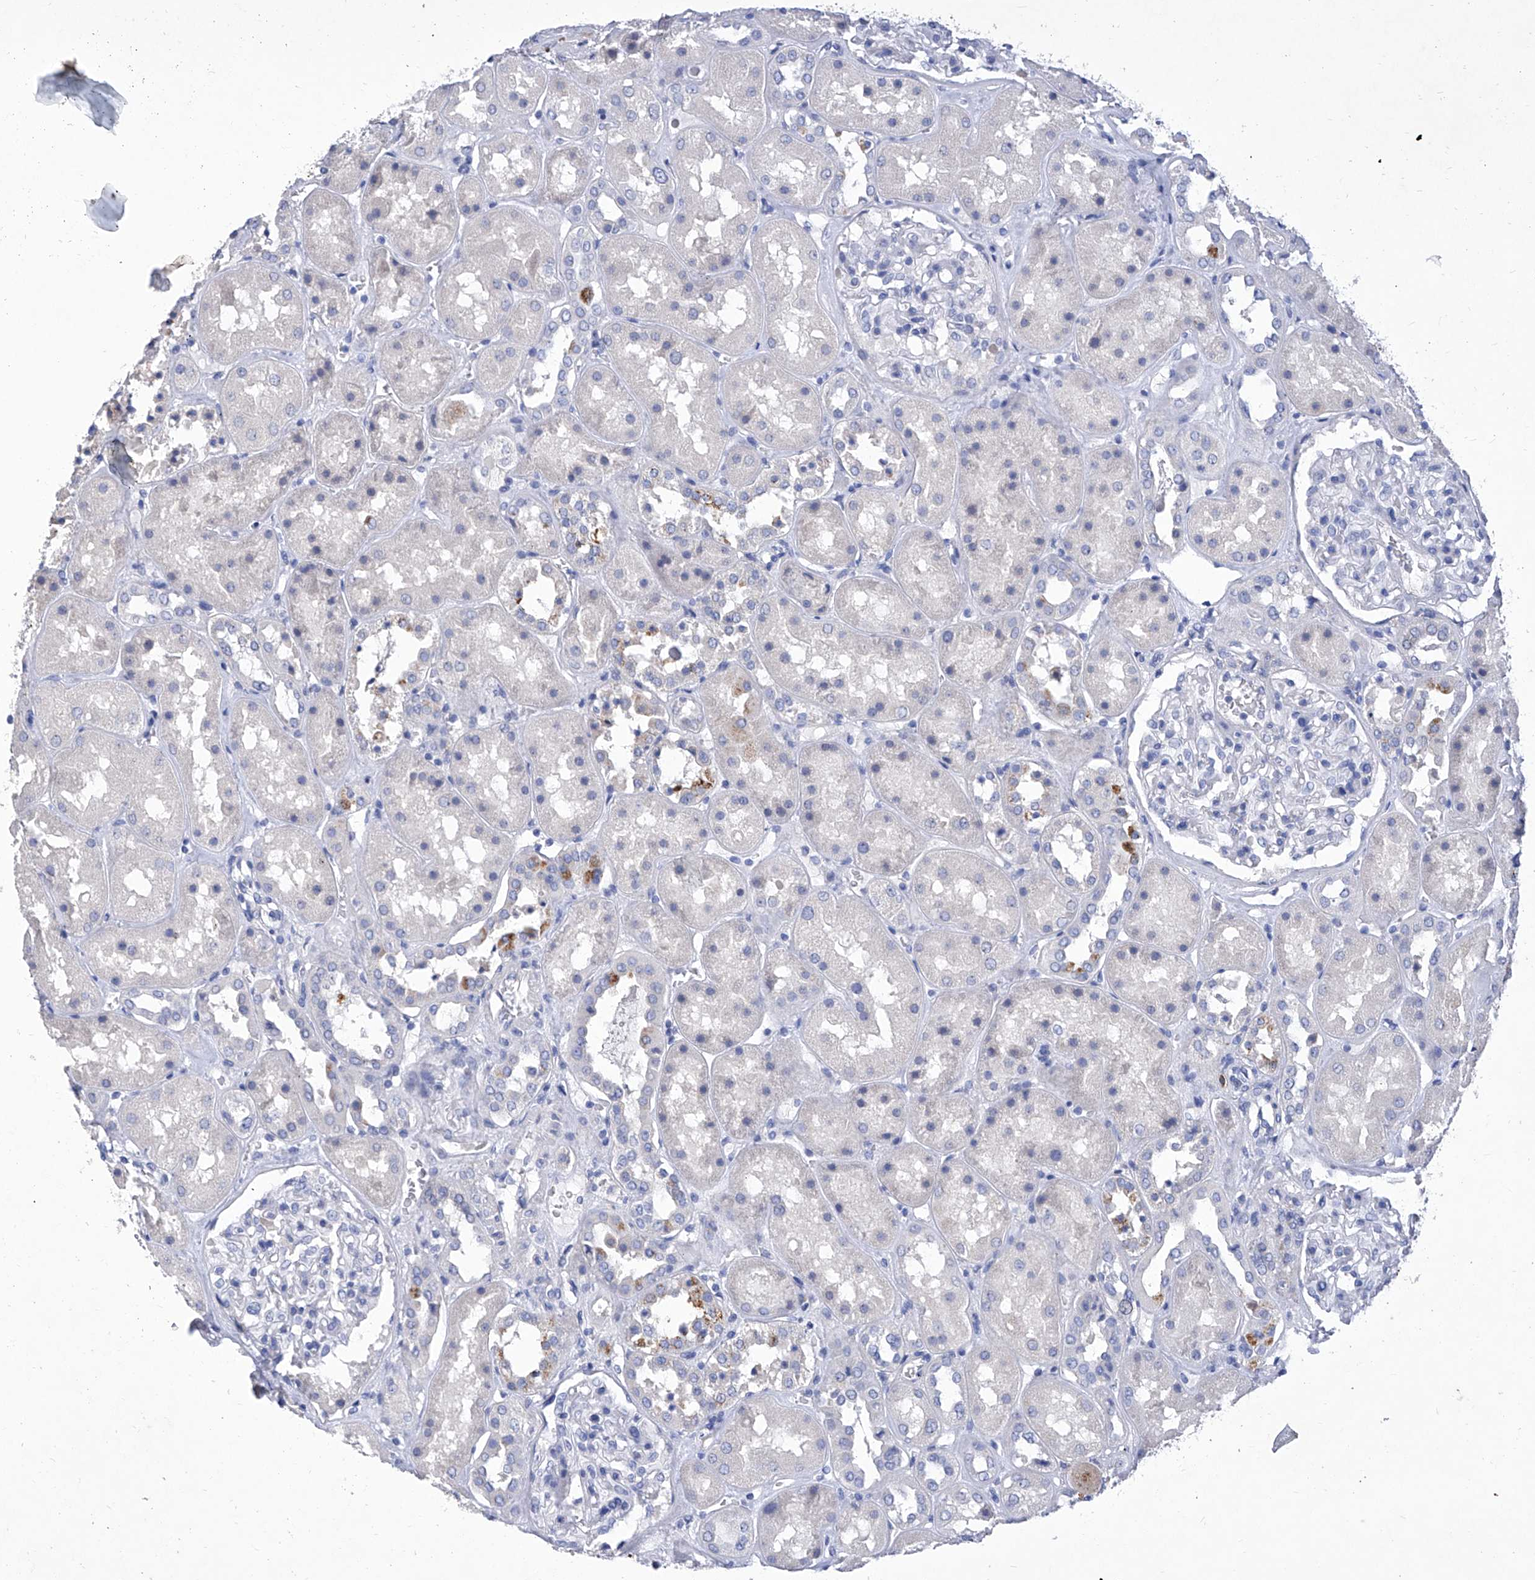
{"staining": {"intensity": "negative", "quantity": "none", "location": "none"}, "tissue": "kidney", "cell_type": "Cells in glomeruli", "image_type": "normal", "snomed": [{"axis": "morphology", "description": "Normal tissue, NOS"}, {"axis": "topography", "description": "Kidney"}], "caption": "IHC of unremarkable kidney demonstrates no expression in cells in glomeruli. (DAB immunohistochemistry (IHC) visualized using brightfield microscopy, high magnification).", "gene": "IFNL2", "patient": {"sex": "male", "age": 70}}